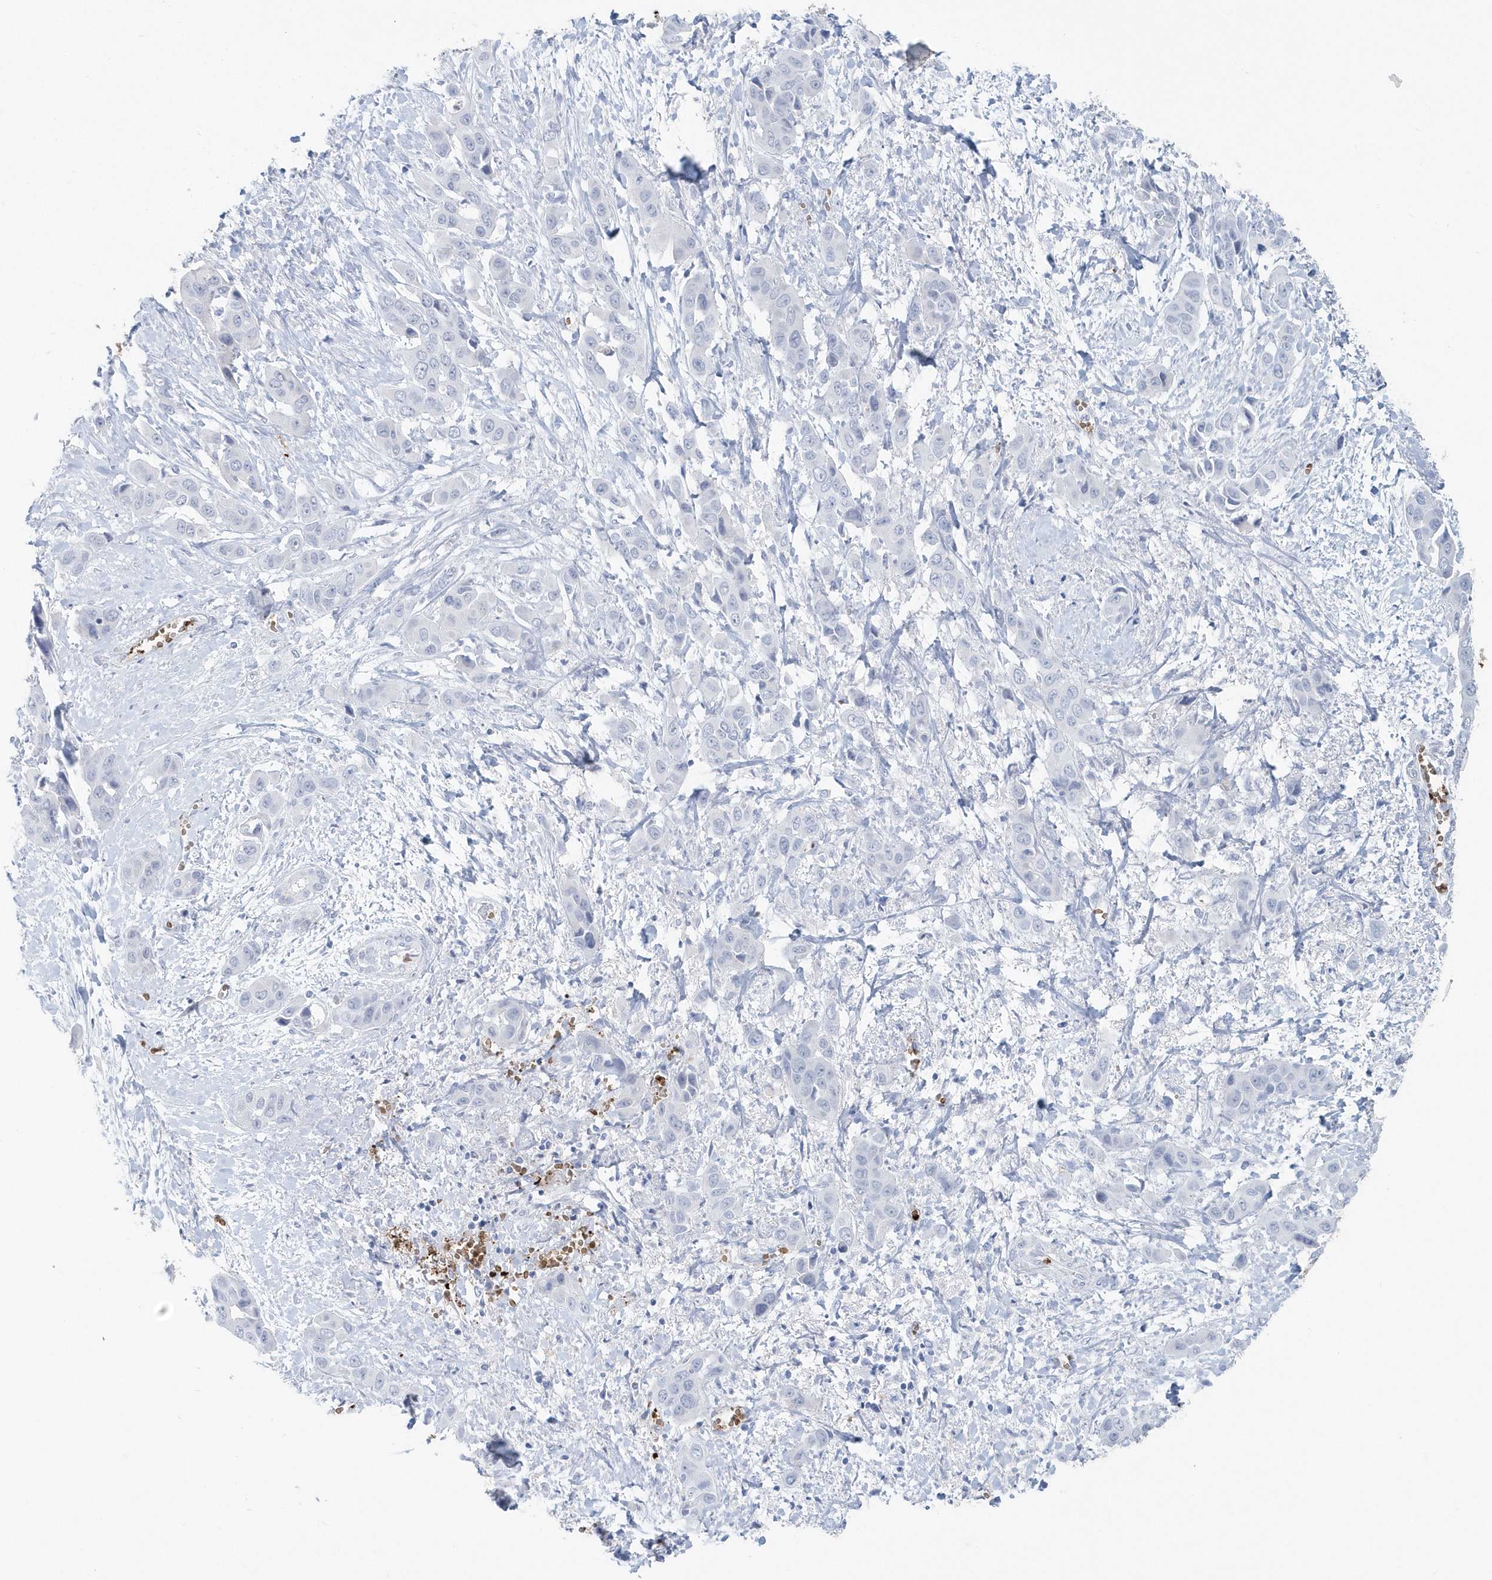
{"staining": {"intensity": "negative", "quantity": "none", "location": "none"}, "tissue": "liver cancer", "cell_type": "Tumor cells", "image_type": "cancer", "snomed": [{"axis": "morphology", "description": "Cholangiocarcinoma"}, {"axis": "topography", "description": "Liver"}], "caption": "The immunohistochemistry histopathology image has no significant expression in tumor cells of liver cancer (cholangiocarcinoma) tissue. Nuclei are stained in blue.", "gene": "HBA2", "patient": {"sex": "female", "age": 52}}